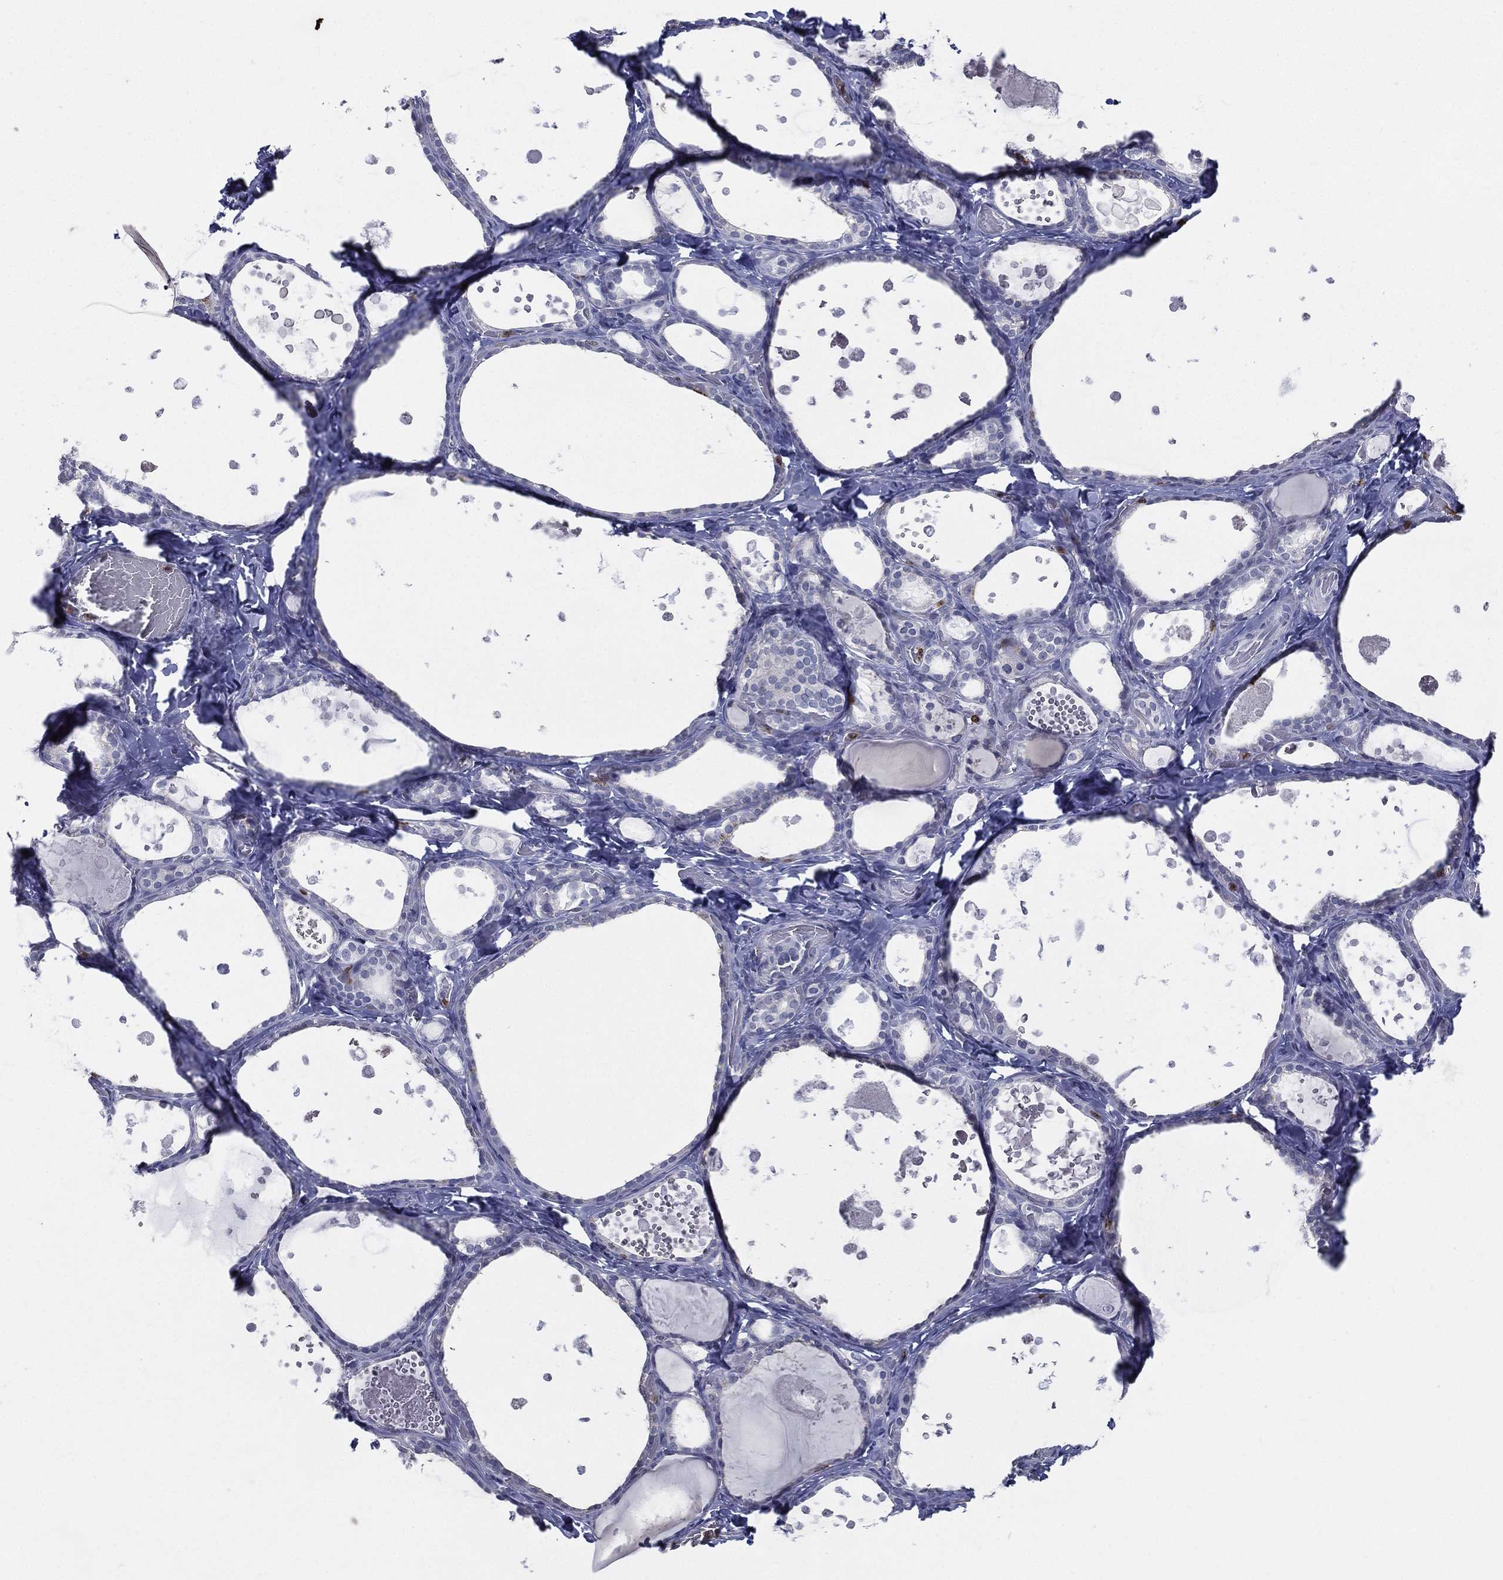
{"staining": {"intensity": "negative", "quantity": "none", "location": "none"}, "tissue": "thyroid gland", "cell_type": "Glandular cells", "image_type": "normal", "snomed": [{"axis": "morphology", "description": "Normal tissue, NOS"}, {"axis": "topography", "description": "Thyroid gland"}], "caption": "DAB (3,3'-diaminobenzidine) immunohistochemical staining of benign human thyroid gland demonstrates no significant expression in glandular cells.", "gene": "EVI2B", "patient": {"sex": "female", "age": 56}}